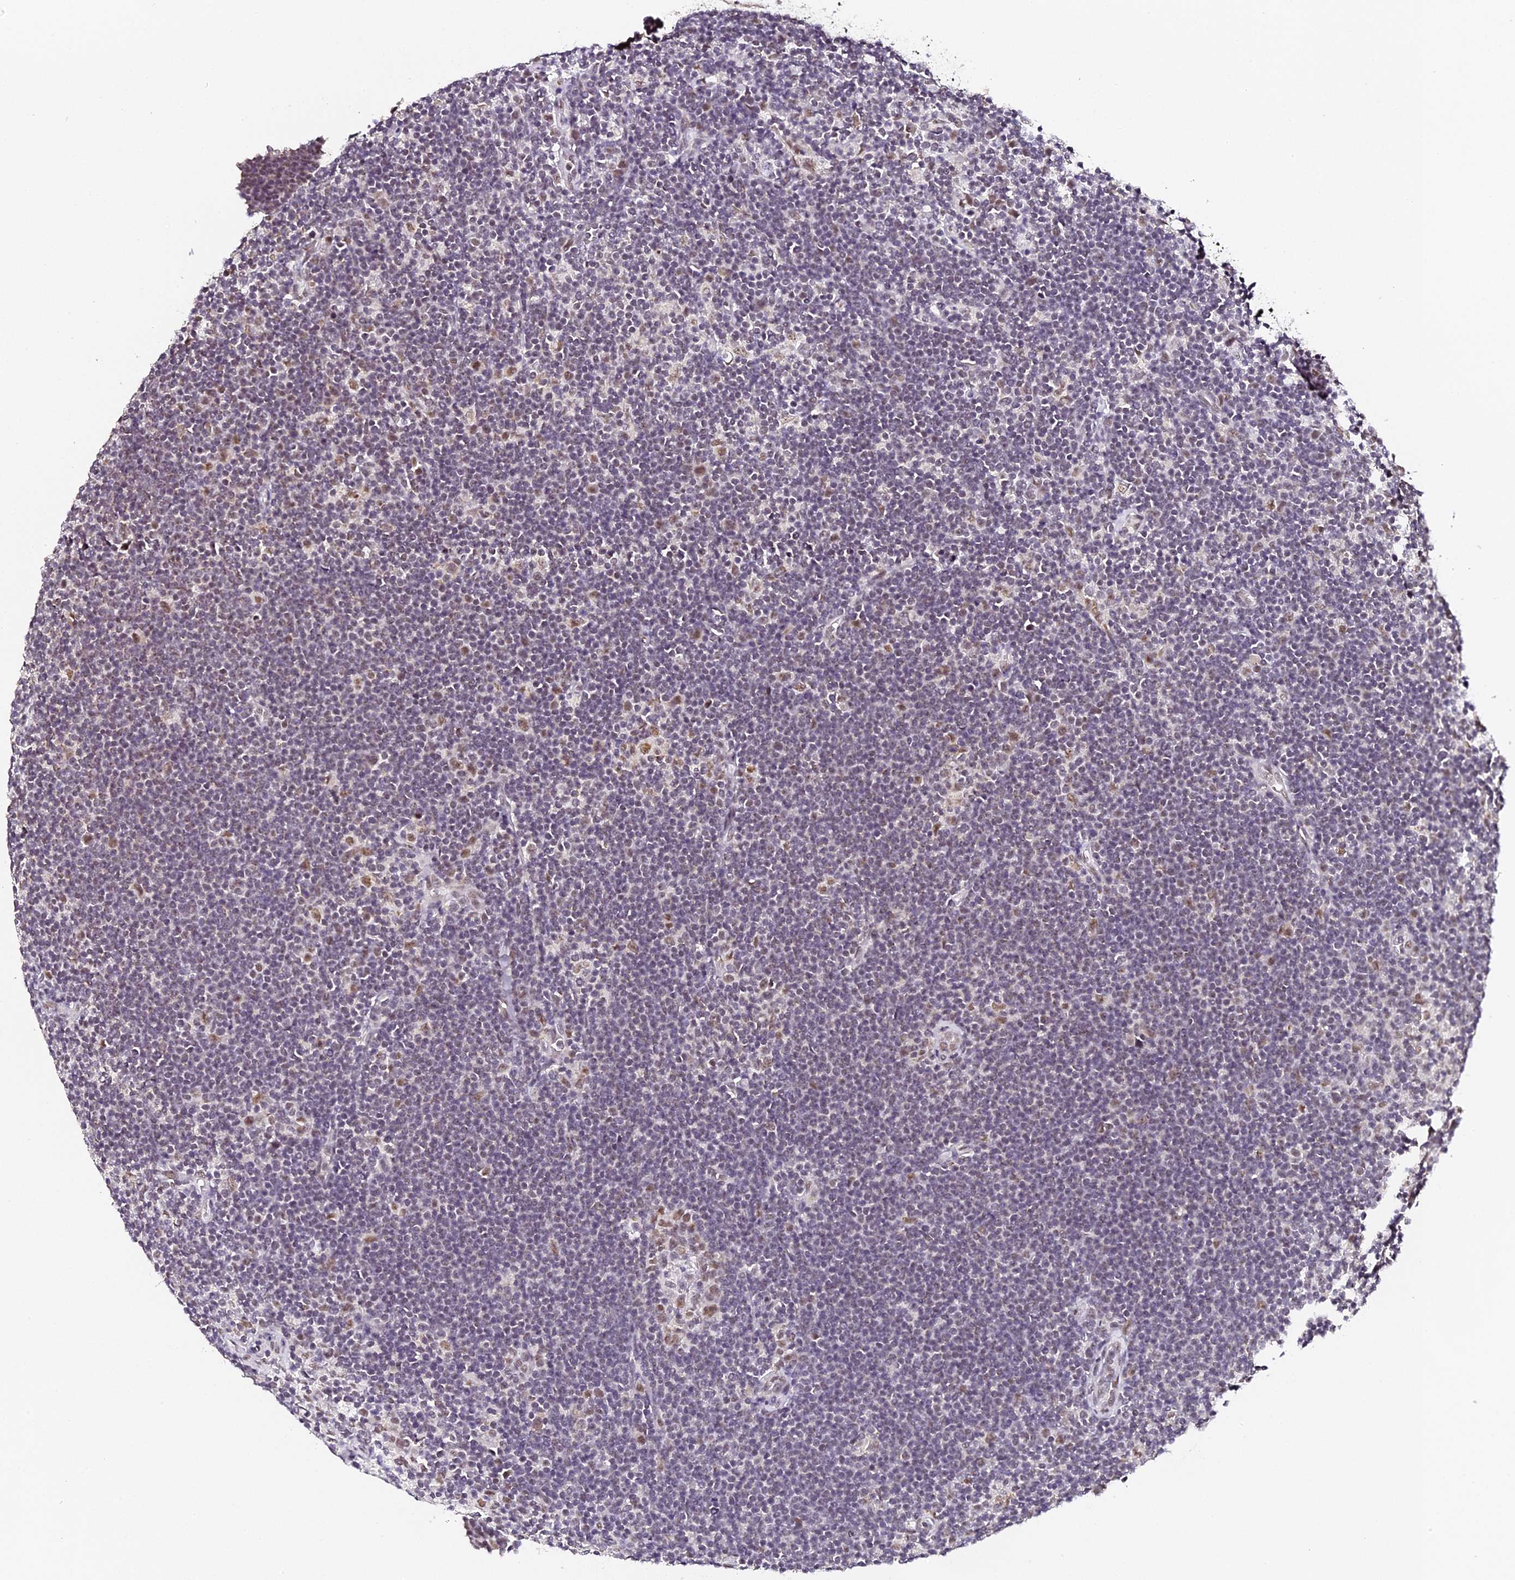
{"staining": {"intensity": "moderate", "quantity": "25%-75%", "location": "nuclear"}, "tissue": "lymphoma", "cell_type": "Tumor cells", "image_type": "cancer", "snomed": [{"axis": "morphology", "description": "Hodgkin's disease, NOS"}, {"axis": "topography", "description": "Lymph node"}], "caption": "A high-resolution micrograph shows immunohistochemistry staining of lymphoma, which exhibits moderate nuclear positivity in about 25%-75% of tumor cells. (Brightfield microscopy of DAB IHC at high magnification).", "gene": "NCBP1", "patient": {"sex": "female", "age": 57}}